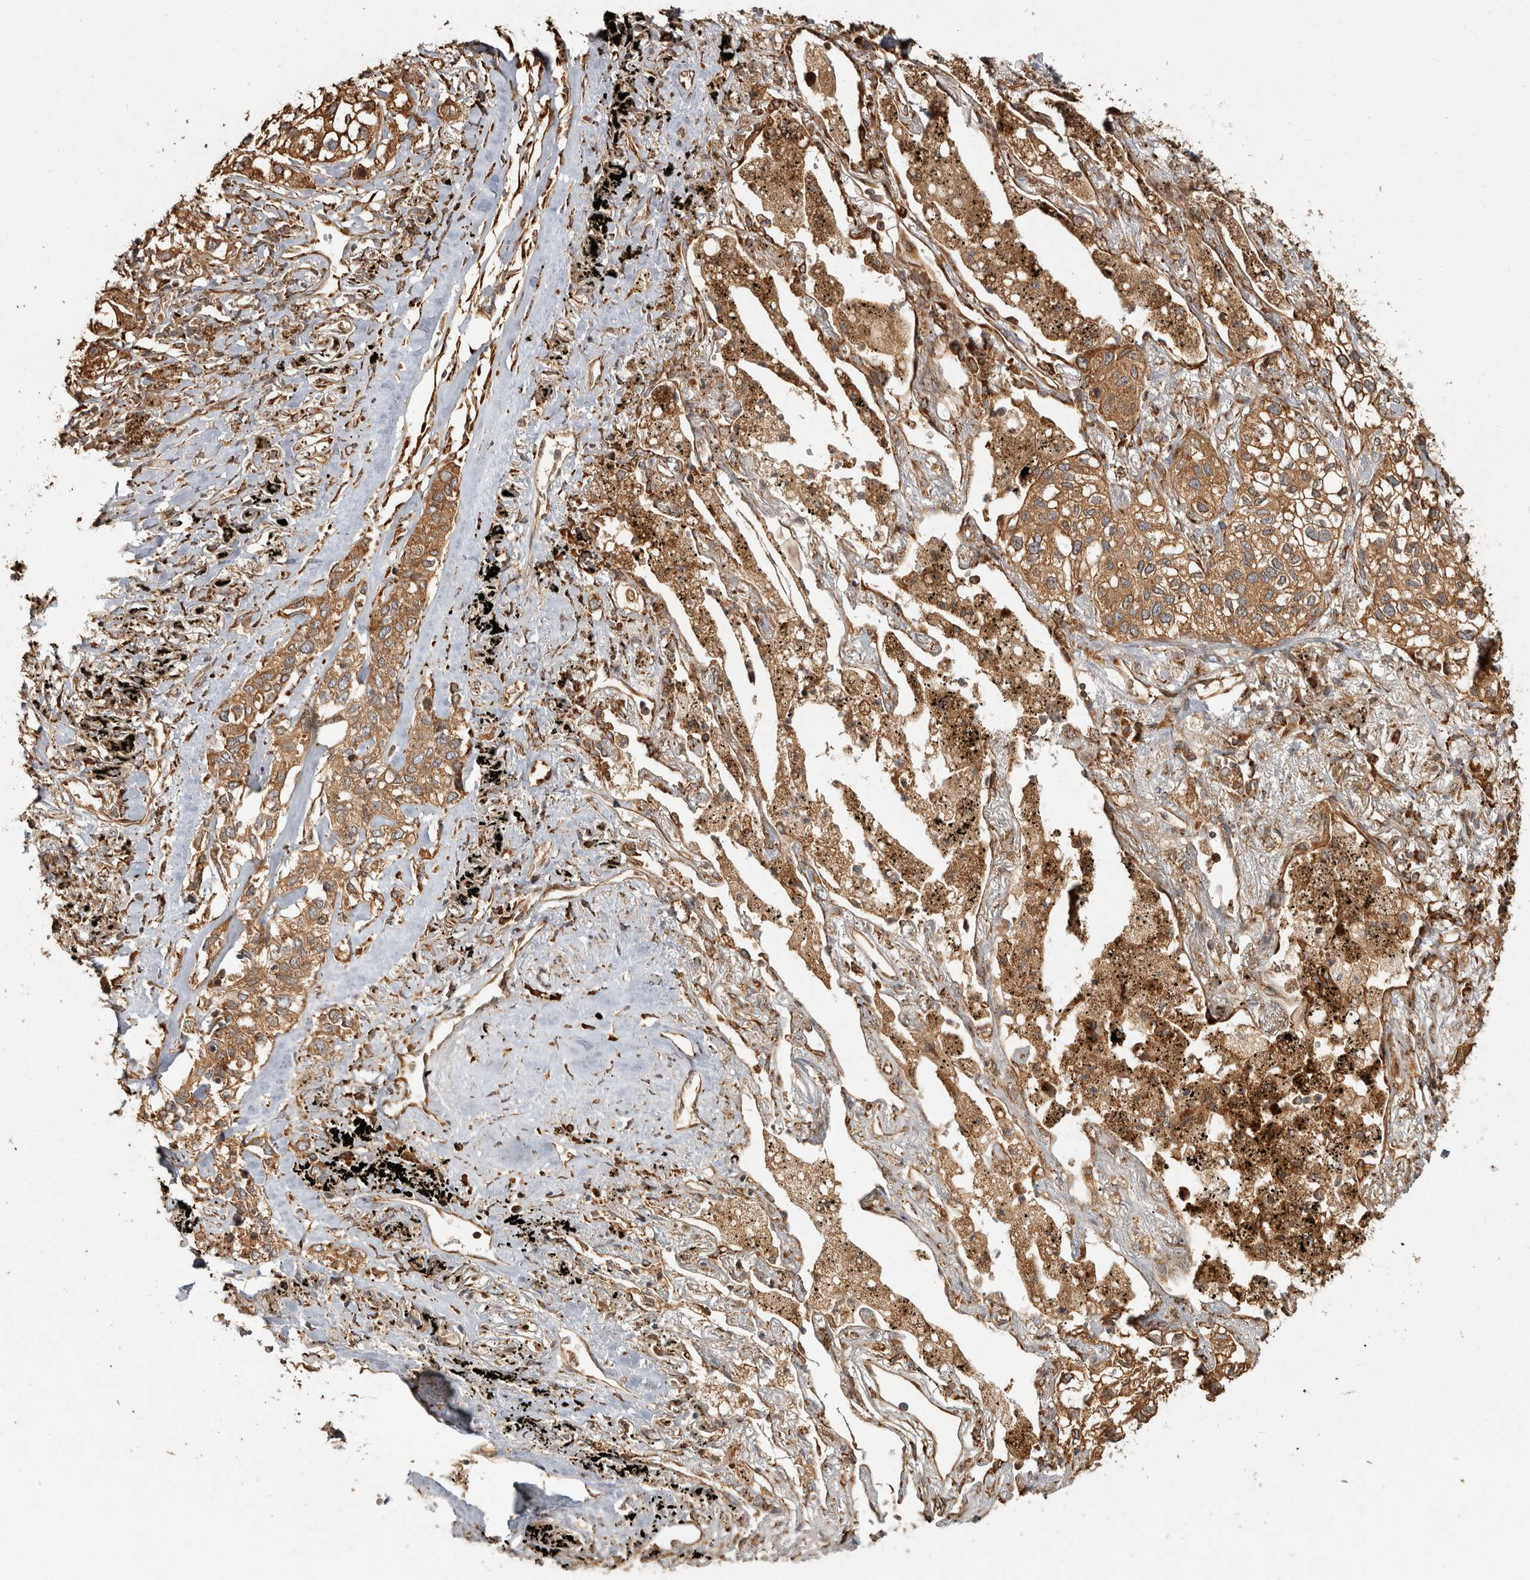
{"staining": {"intensity": "moderate", "quantity": ">75%", "location": "cytoplasmic/membranous"}, "tissue": "lung cancer", "cell_type": "Tumor cells", "image_type": "cancer", "snomed": [{"axis": "morphology", "description": "Adenocarcinoma, NOS"}, {"axis": "topography", "description": "Lung"}], "caption": "Protein analysis of lung adenocarcinoma tissue displays moderate cytoplasmic/membranous staining in approximately >75% of tumor cells. (brown staining indicates protein expression, while blue staining denotes nuclei).", "gene": "CAMSAP2", "patient": {"sex": "male", "age": 63}}